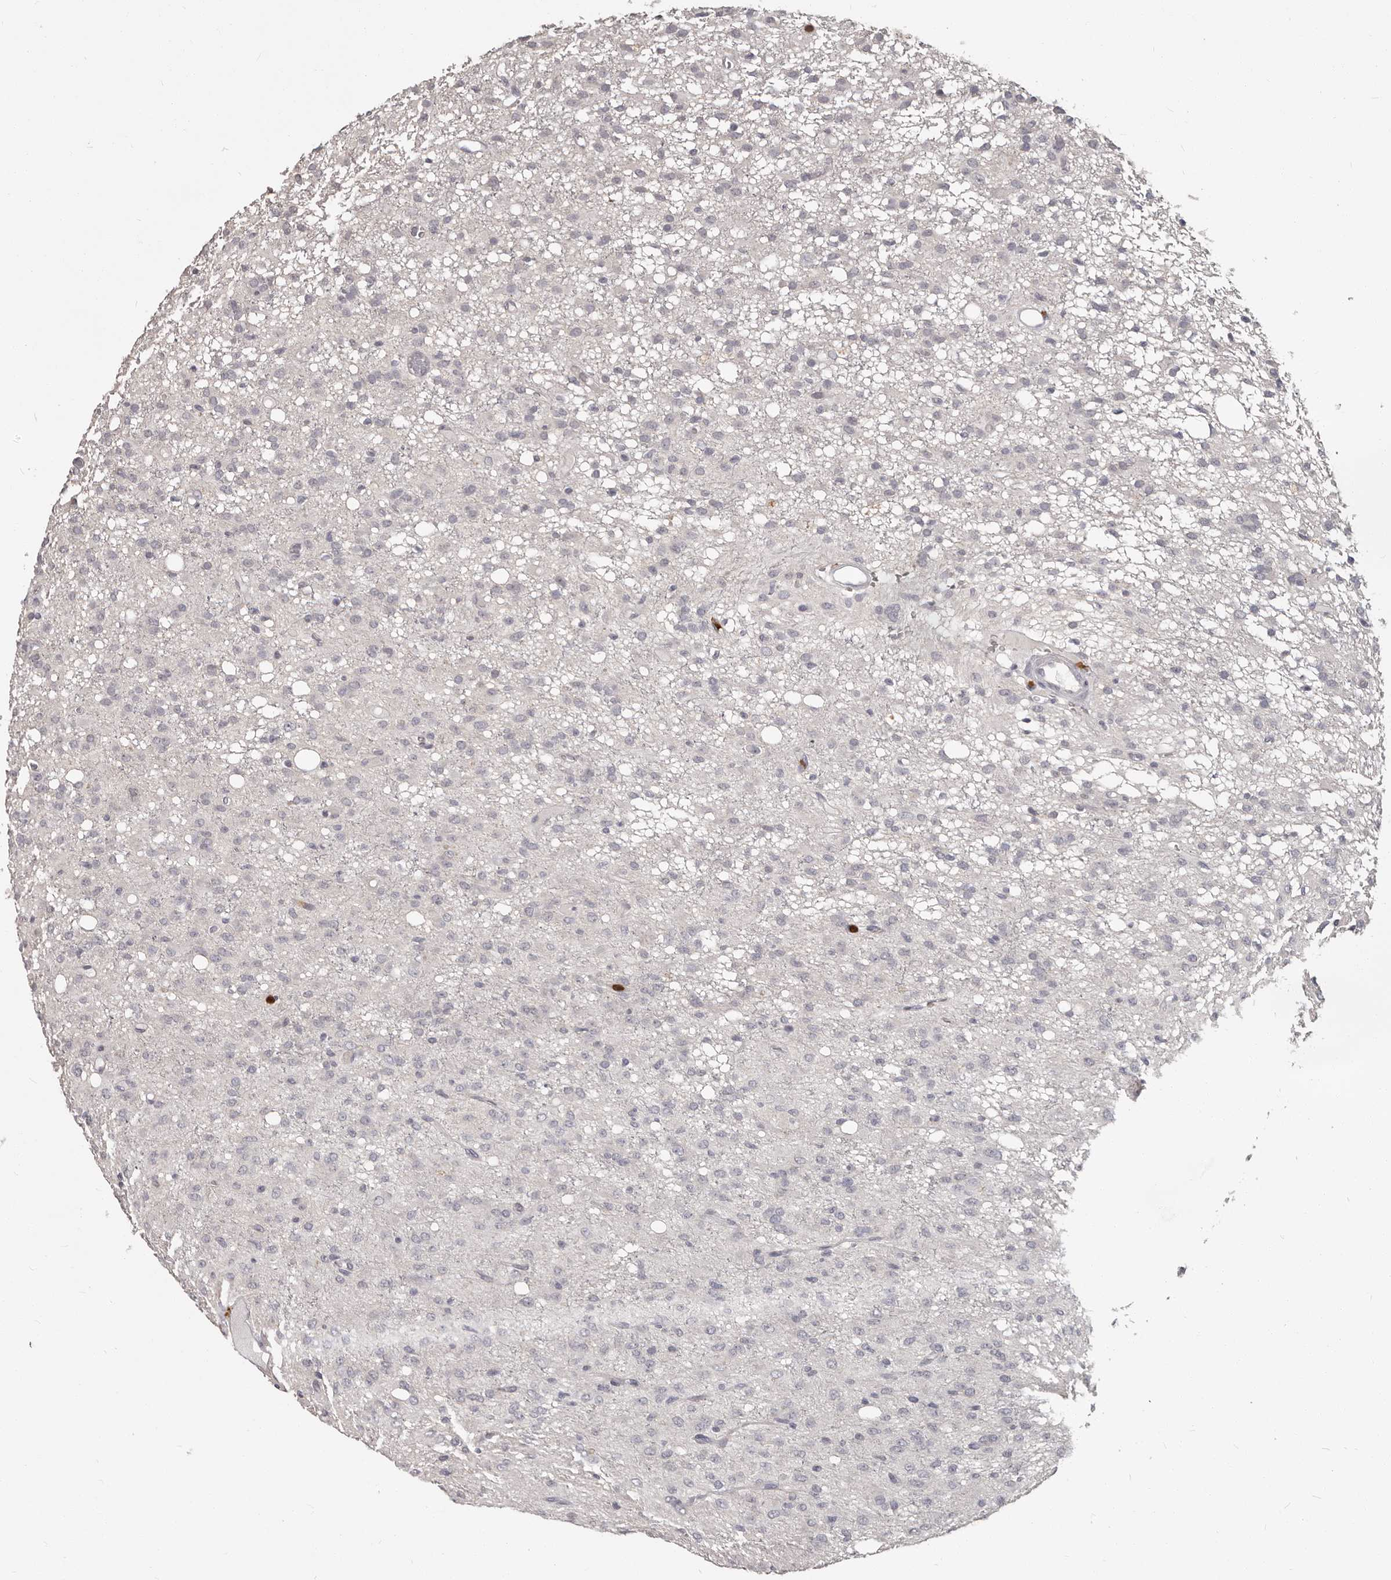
{"staining": {"intensity": "negative", "quantity": "none", "location": "none"}, "tissue": "glioma", "cell_type": "Tumor cells", "image_type": "cancer", "snomed": [{"axis": "morphology", "description": "Glioma, malignant, High grade"}, {"axis": "topography", "description": "Brain"}], "caption": "The photomicrograph reveals no staining of tumor cells in glioma.", "gene": "GPR157", "patient": {"sex": "female", "age": 59}}